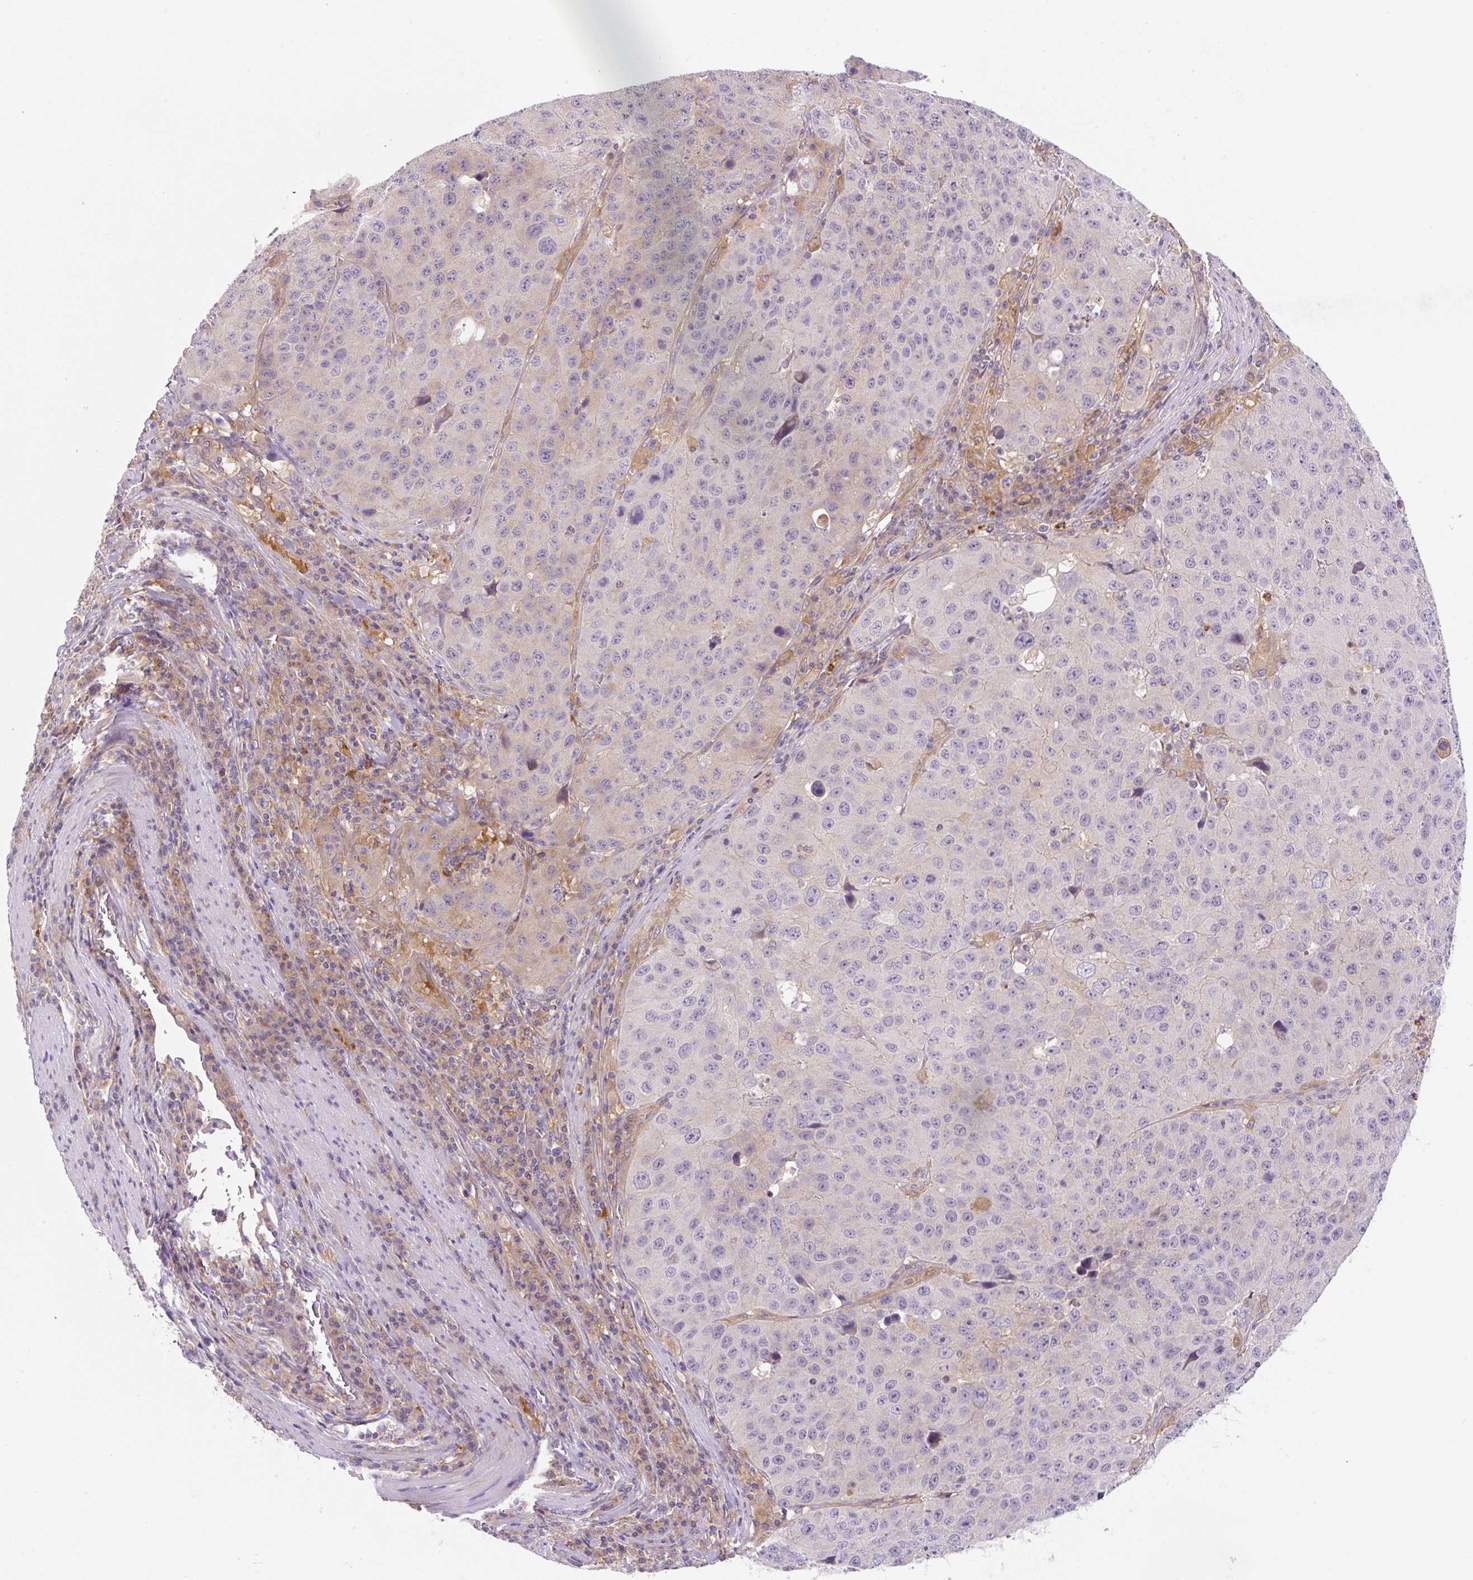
{"staining": {"intensity": "negative", "quantity": "none", "location": "none"}, "tissue": "stomach cancer", "cell_type": "Tumor cells", "image_type": "cancer", "snomed": [{"axis": "morphology", "description": "Adenocarcinoma, NOS"}, {"axis": "topography", "description": "Stomach"}], "caption": "Immunohistochemistry micrograph of neoplastic tissue: human adenocarcinoma (stomach) stained with DAB exhibits no significant protein expression in tumor cells. (DAB (3,3'-diaminobenzidine) IHC visualized using brightfield microscopy, high magnification).", "gene": "OMA1", "patient": {"sex": "male", "age": 71}}